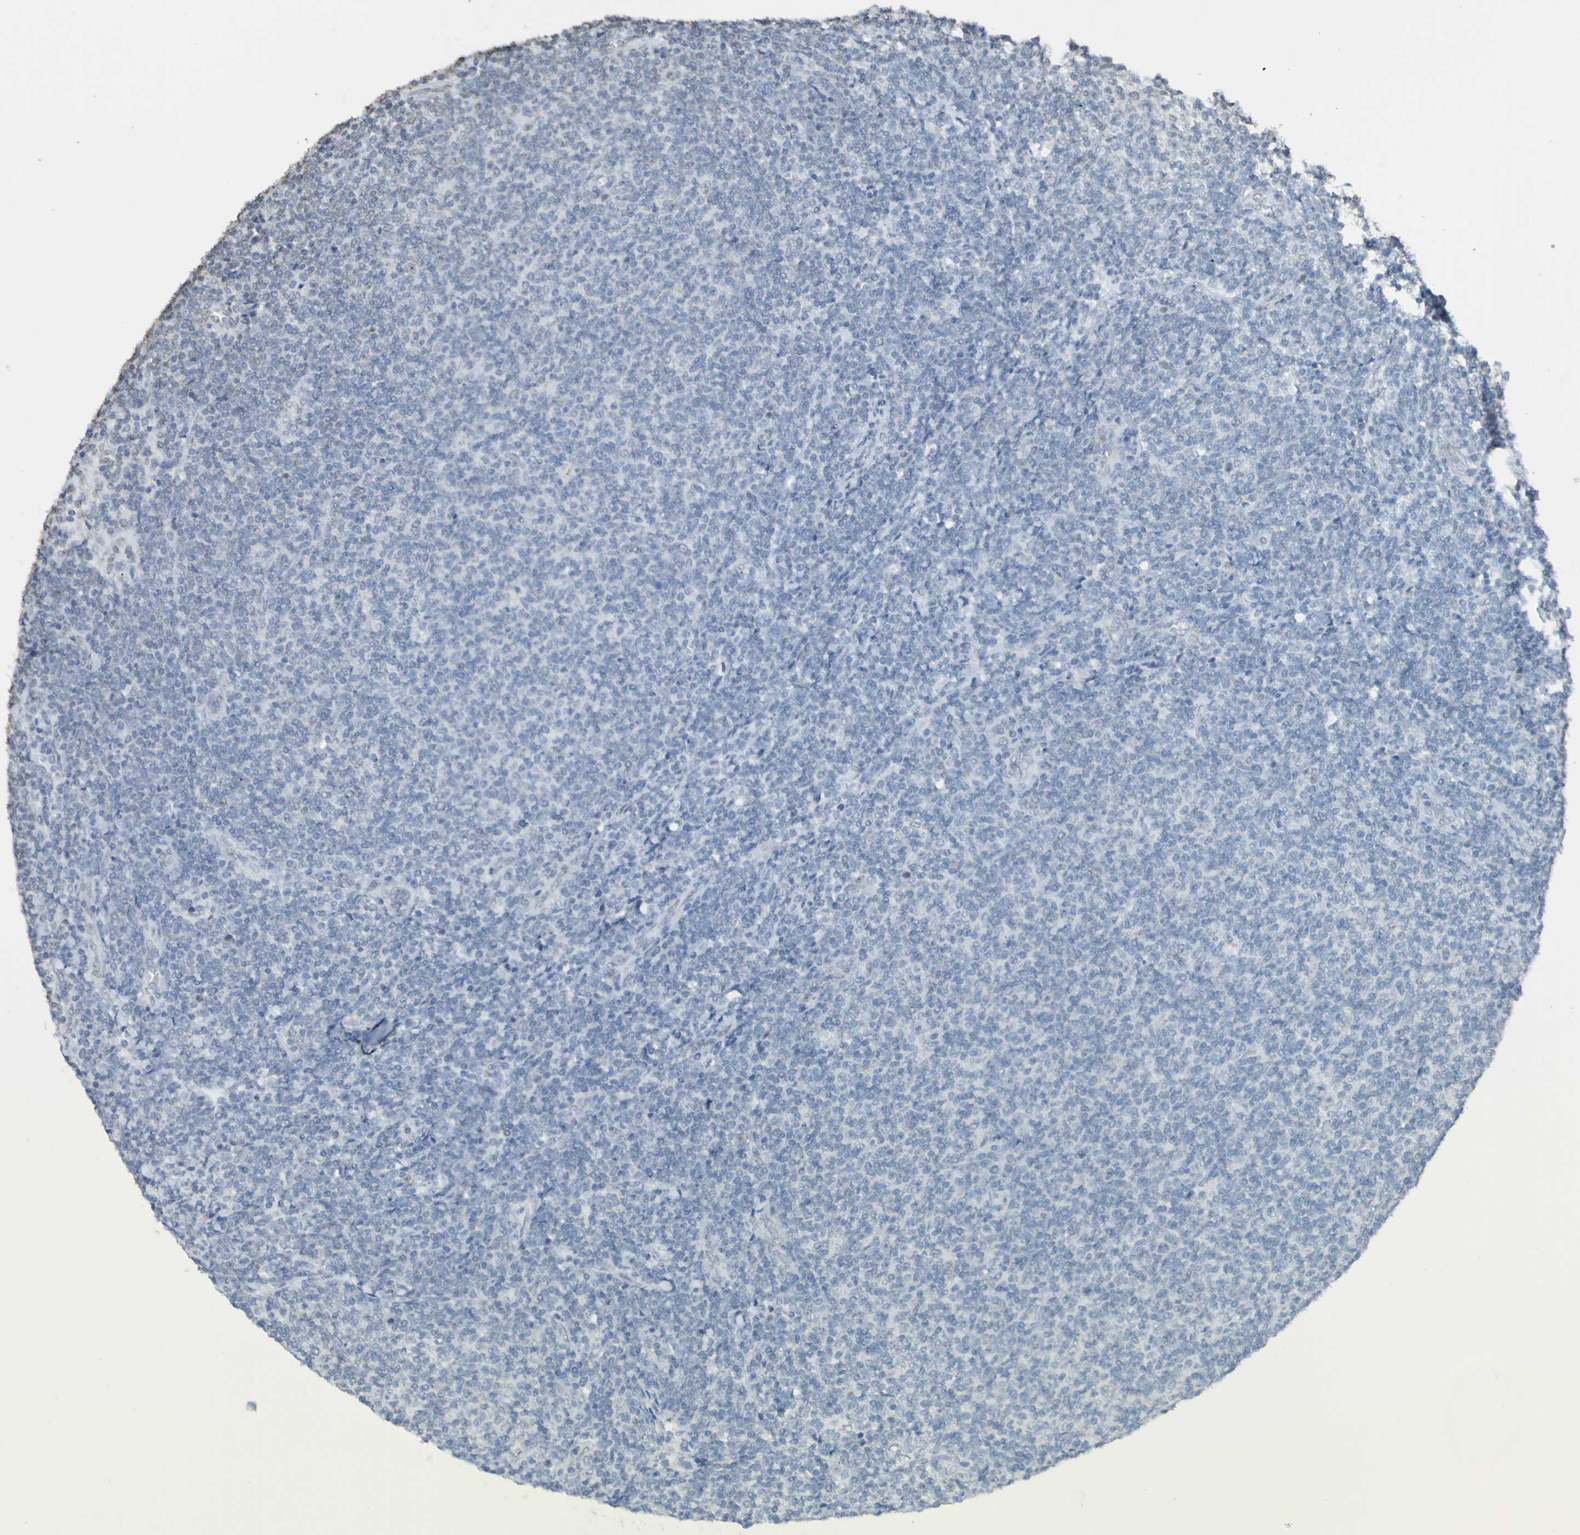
{"staining": {"intensity": "negative", "quantity": "none", "location": "none"}, "tissue": "lymphoma", "cell_type": "Tumor cells", "image_type": "cancer", "snomed": [{"axis": "morphology", "description": "Malignant lymphoma, non-Hodgkin's type, Low grade"}, {"axis": "topography", "description": "Lymph node"}], "caption": "Image shows no protein expression in tumor cells of low-grade malignant lymphoma, non-Hodgkin's type tissue.", "gene": "ALKBH2", "patient": {"sex": "male", "age": 66}}